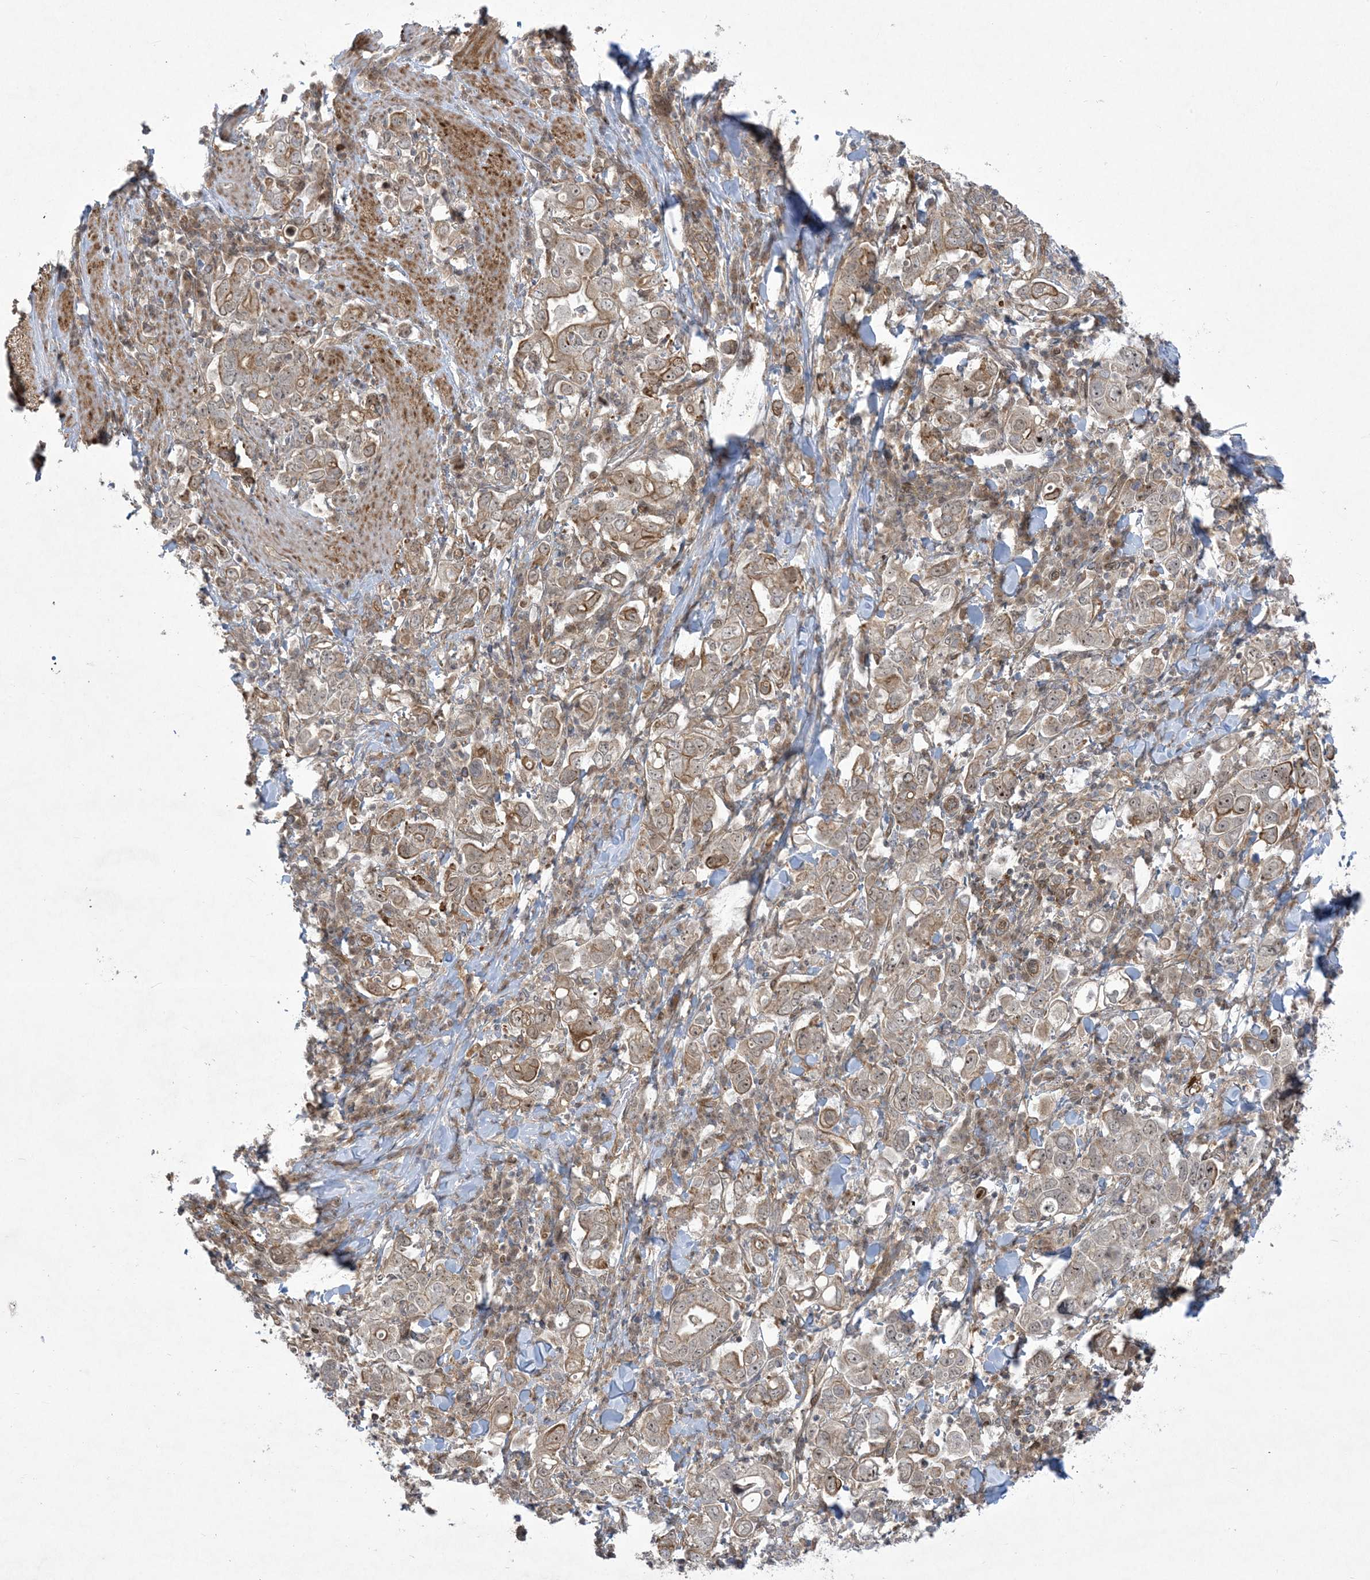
{"staining": {"intensity": "moderate", "quantity": ">75%", "location": "cytoplasmic/membranous,nuclear"}, "tissue": "stomach cancer", "cell_type": "Tumor cells", "image_type": "cancer", "snomed": [{"axis": "morphology", "description": "Adenocarcinoma, NOS"}, {"axis": "topography", "description": "Stomach, upper"}], "caption": "Tumor cells reveal medium levels of moderate cytoplasmic/membranous and nuclear staining in approximately >75% of cells in stomach cancer.", "gene": "SOGA3", "patient": {"sex": "male", "age": 62}}